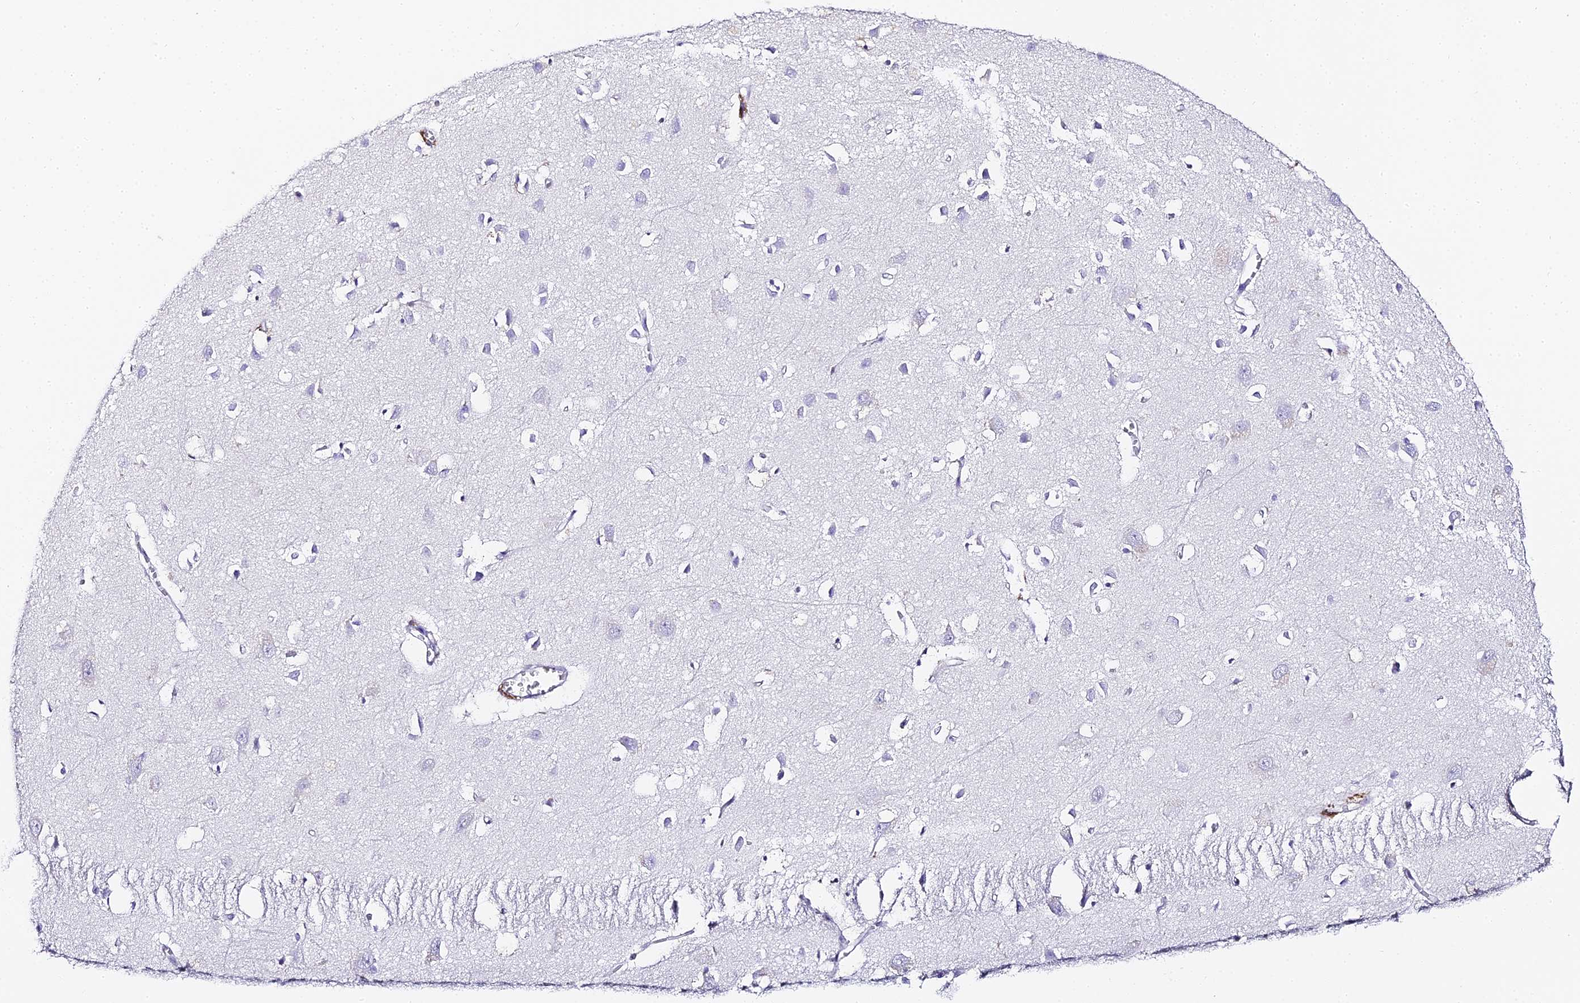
{"staining": {"intensity": "negative", "quantity": "none", "location": "none"}, "tissue": "cerebral cortex", "cell_type": "Endothelial cells", "image_type": "normal", "snomed": [{"axis": "morphology", "description": "Normal tissue, NOS"}, {"axis": "topography", "description": "Cerebral cortex"}], "caption": "The image demonstrates no significant positivity in endothelial cells of cerebral cortex.", "gene": "ABHD14A", "patient": {"sex": "female", "age": 64}}